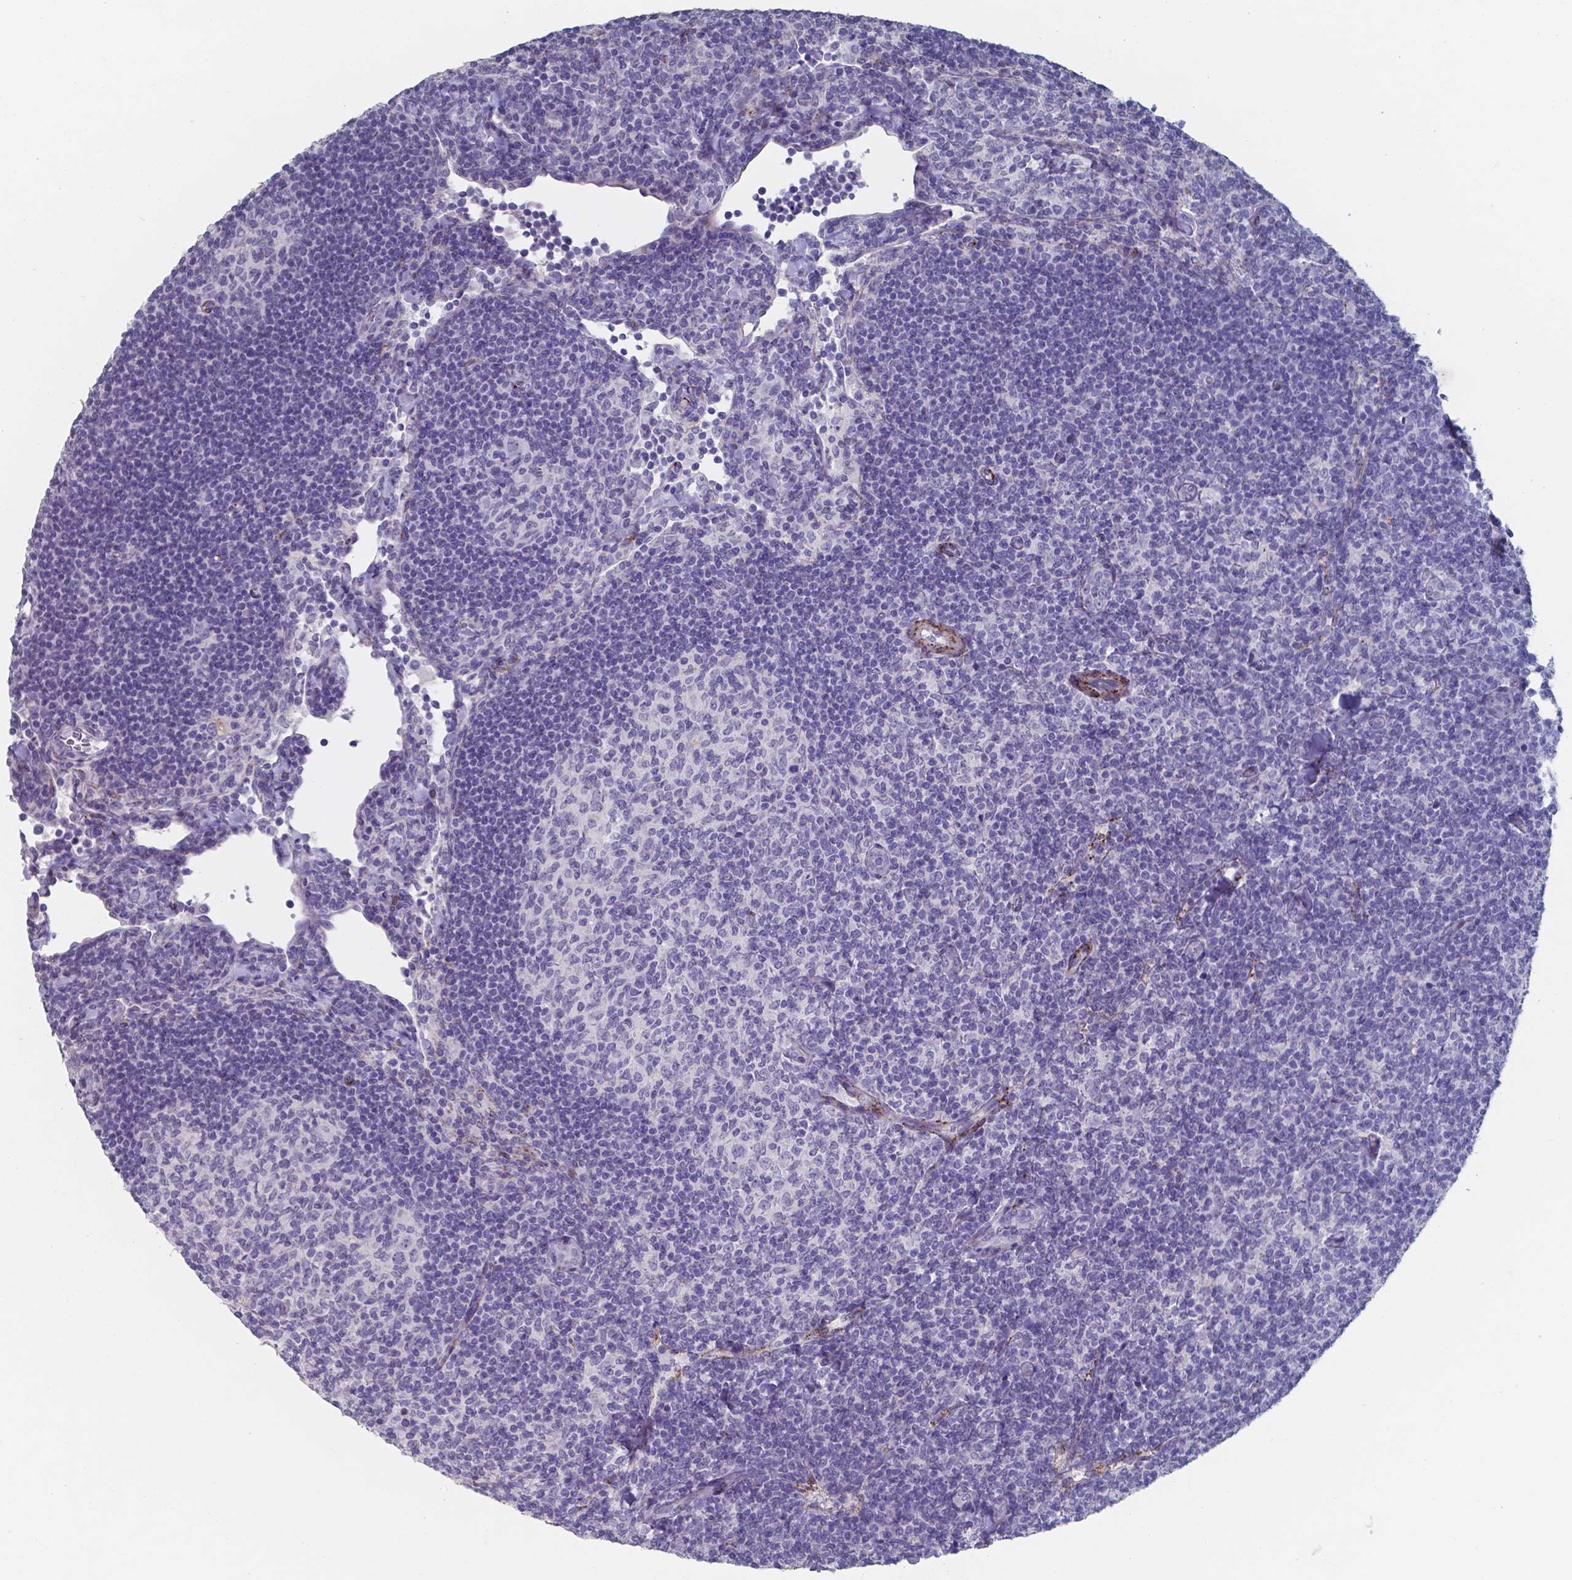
{"staining": {"intensity": "negative", "quantity": "none", "location": "none"}, "tissue": "lymphoma", "cell_type": "Tumor cells", "image_type": "cancer", "snomed": [{"axis": "morphology", "description": "Malignant lymphoma, non-Hodgkin's type, Low grade"}, {"axis": "topography", "description": "Lymph node"}], "caption": "High power microscopy image of an immunohistochemistry (IHC) photomicrograph of lymphoma, revealing no significant positivity in tumor cells.", "gene": "PLA2R1", "patient": {"sex": "female", "age": 56}}